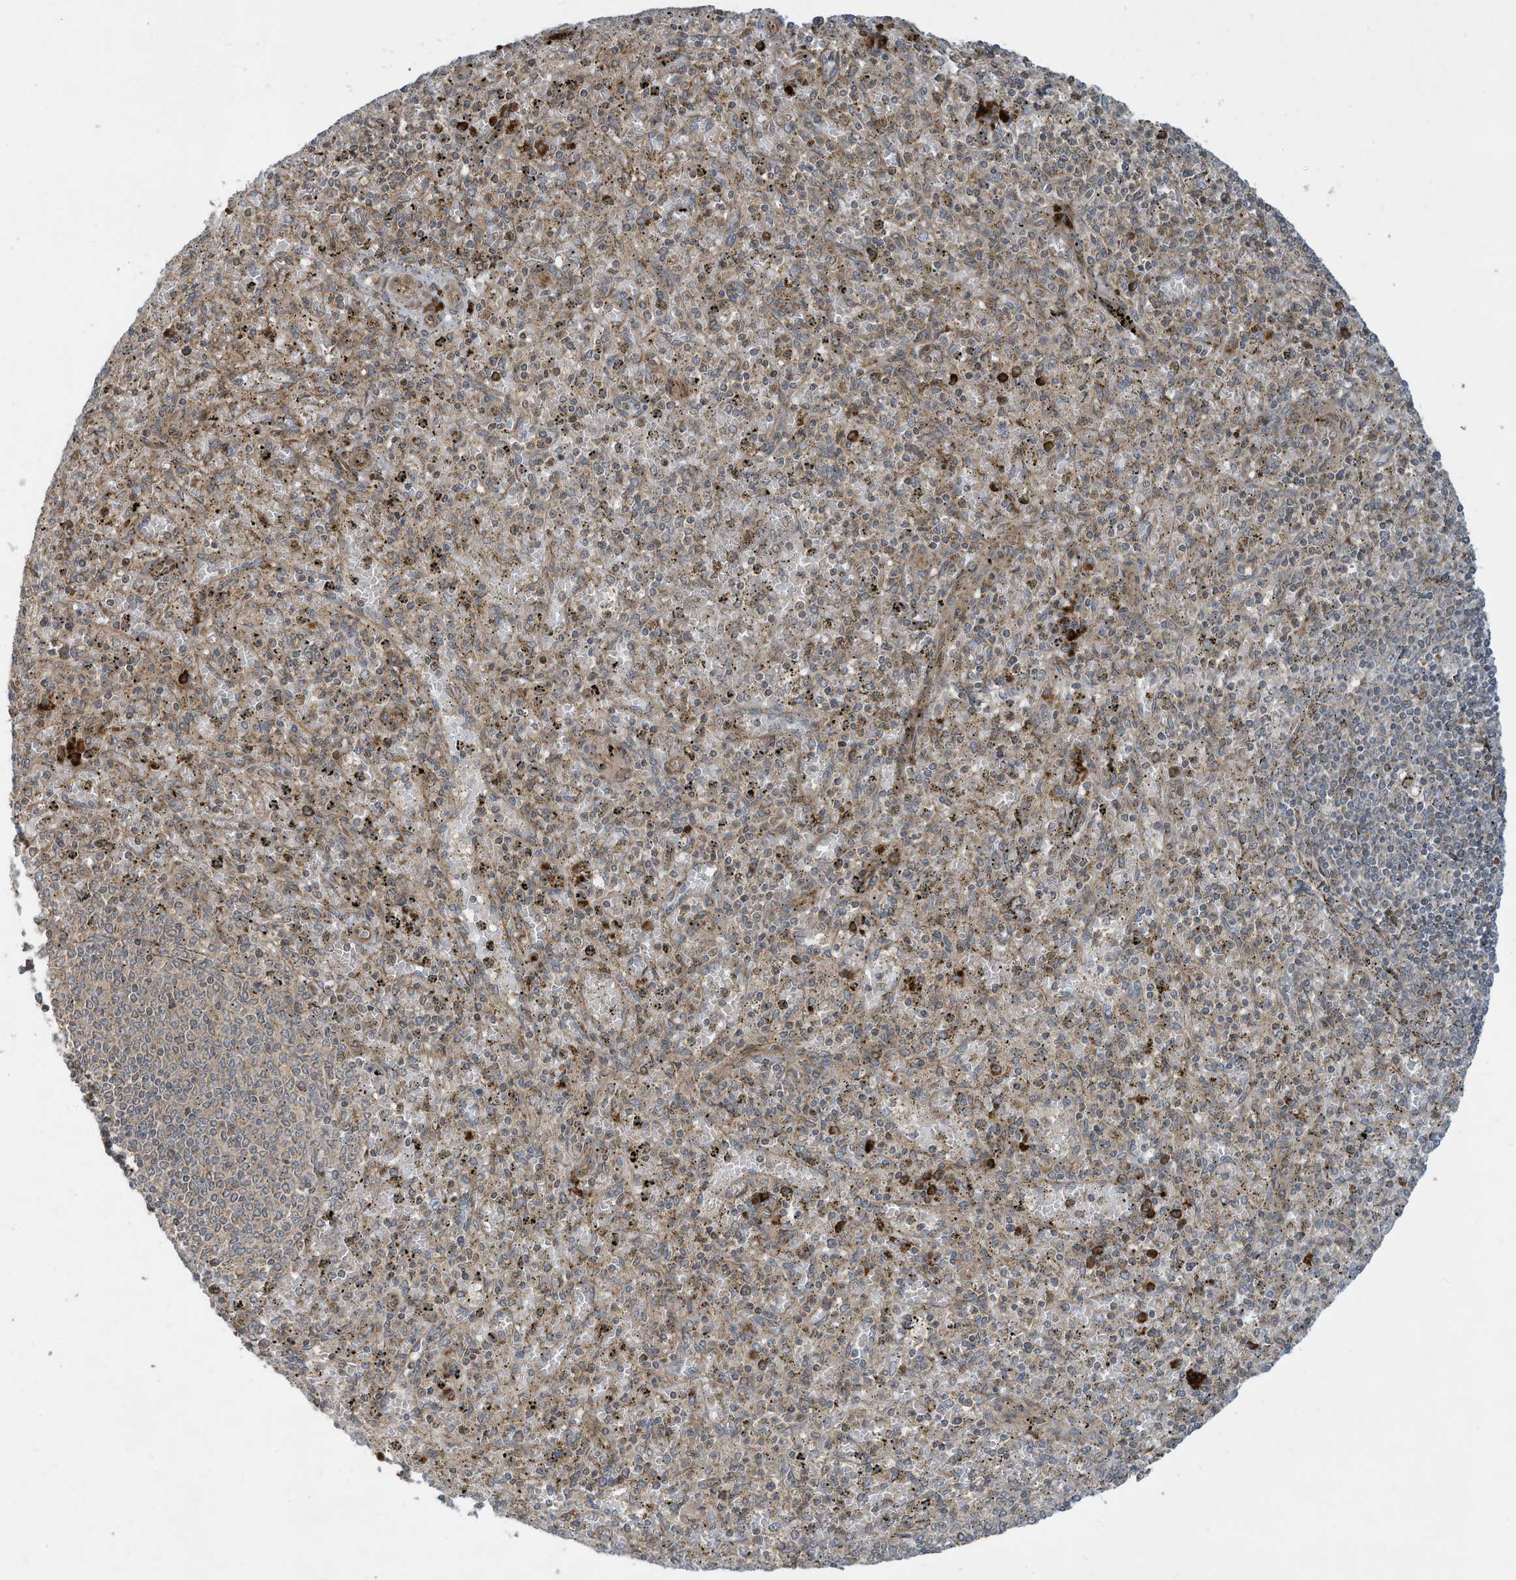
{"staining": {"intensity": "strong", "quantity": "<25%", "location": "cytoplasmic/membranous"}, "tissue": "spleen", "cell_type": "Cells in red pulp", "image_type": "normal", "snomed": [{"axis": "morphology", "description": "Normal tissue, NOS"}, {"axis": "topography", "description": "Spleen"}], "caption": "Spleen stained with DAB (3,3'-diaminobenzidine) IHC demonstrates medium levels of strong cytoplasmic/membranous staining in about <25% of cells in red pulp. (DAB (3,3'-diaminobenzidine) IHC with brightfield microscopy, high magnification).", "gene": "DDIT4", "patient": {"sex": "male", "age": 72}}